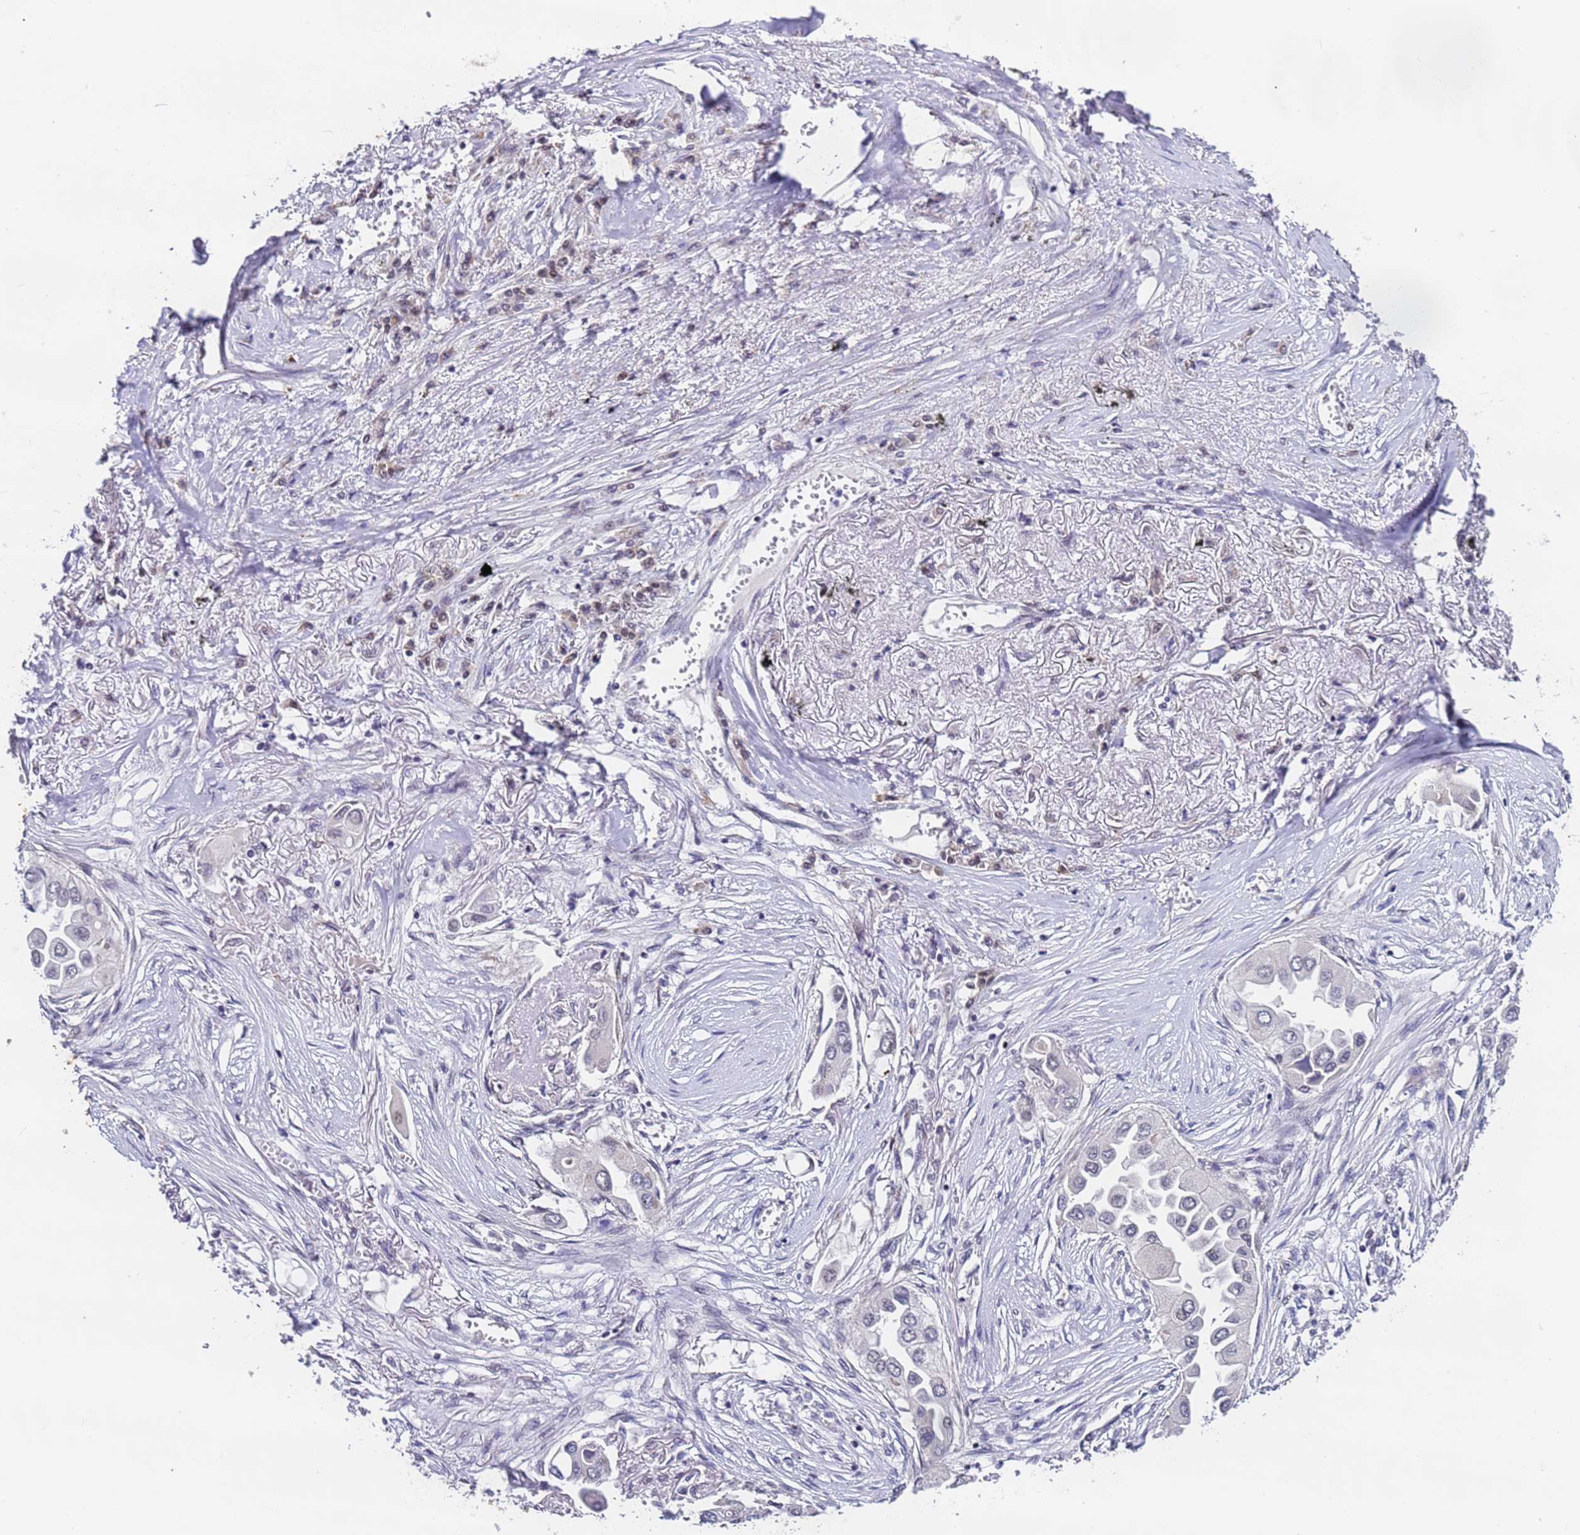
{"staining": {"intensity": "negative", "quantity": "none", "location": "none"}, "tissue": "lung cancer", "cell_type": "Tumor cells", "image_type": "cancer", "snomed": [{"axis": "morphology", "description": "Adenocarcinoma, NOS"}, {"axis": "topography", "description": "Lung"}], "caption": "There is no significant expression in tumor cells of adenocarcinoma (lung).", "gene": "FNBP4", "patient": {"sex": "female", "age": 76}}